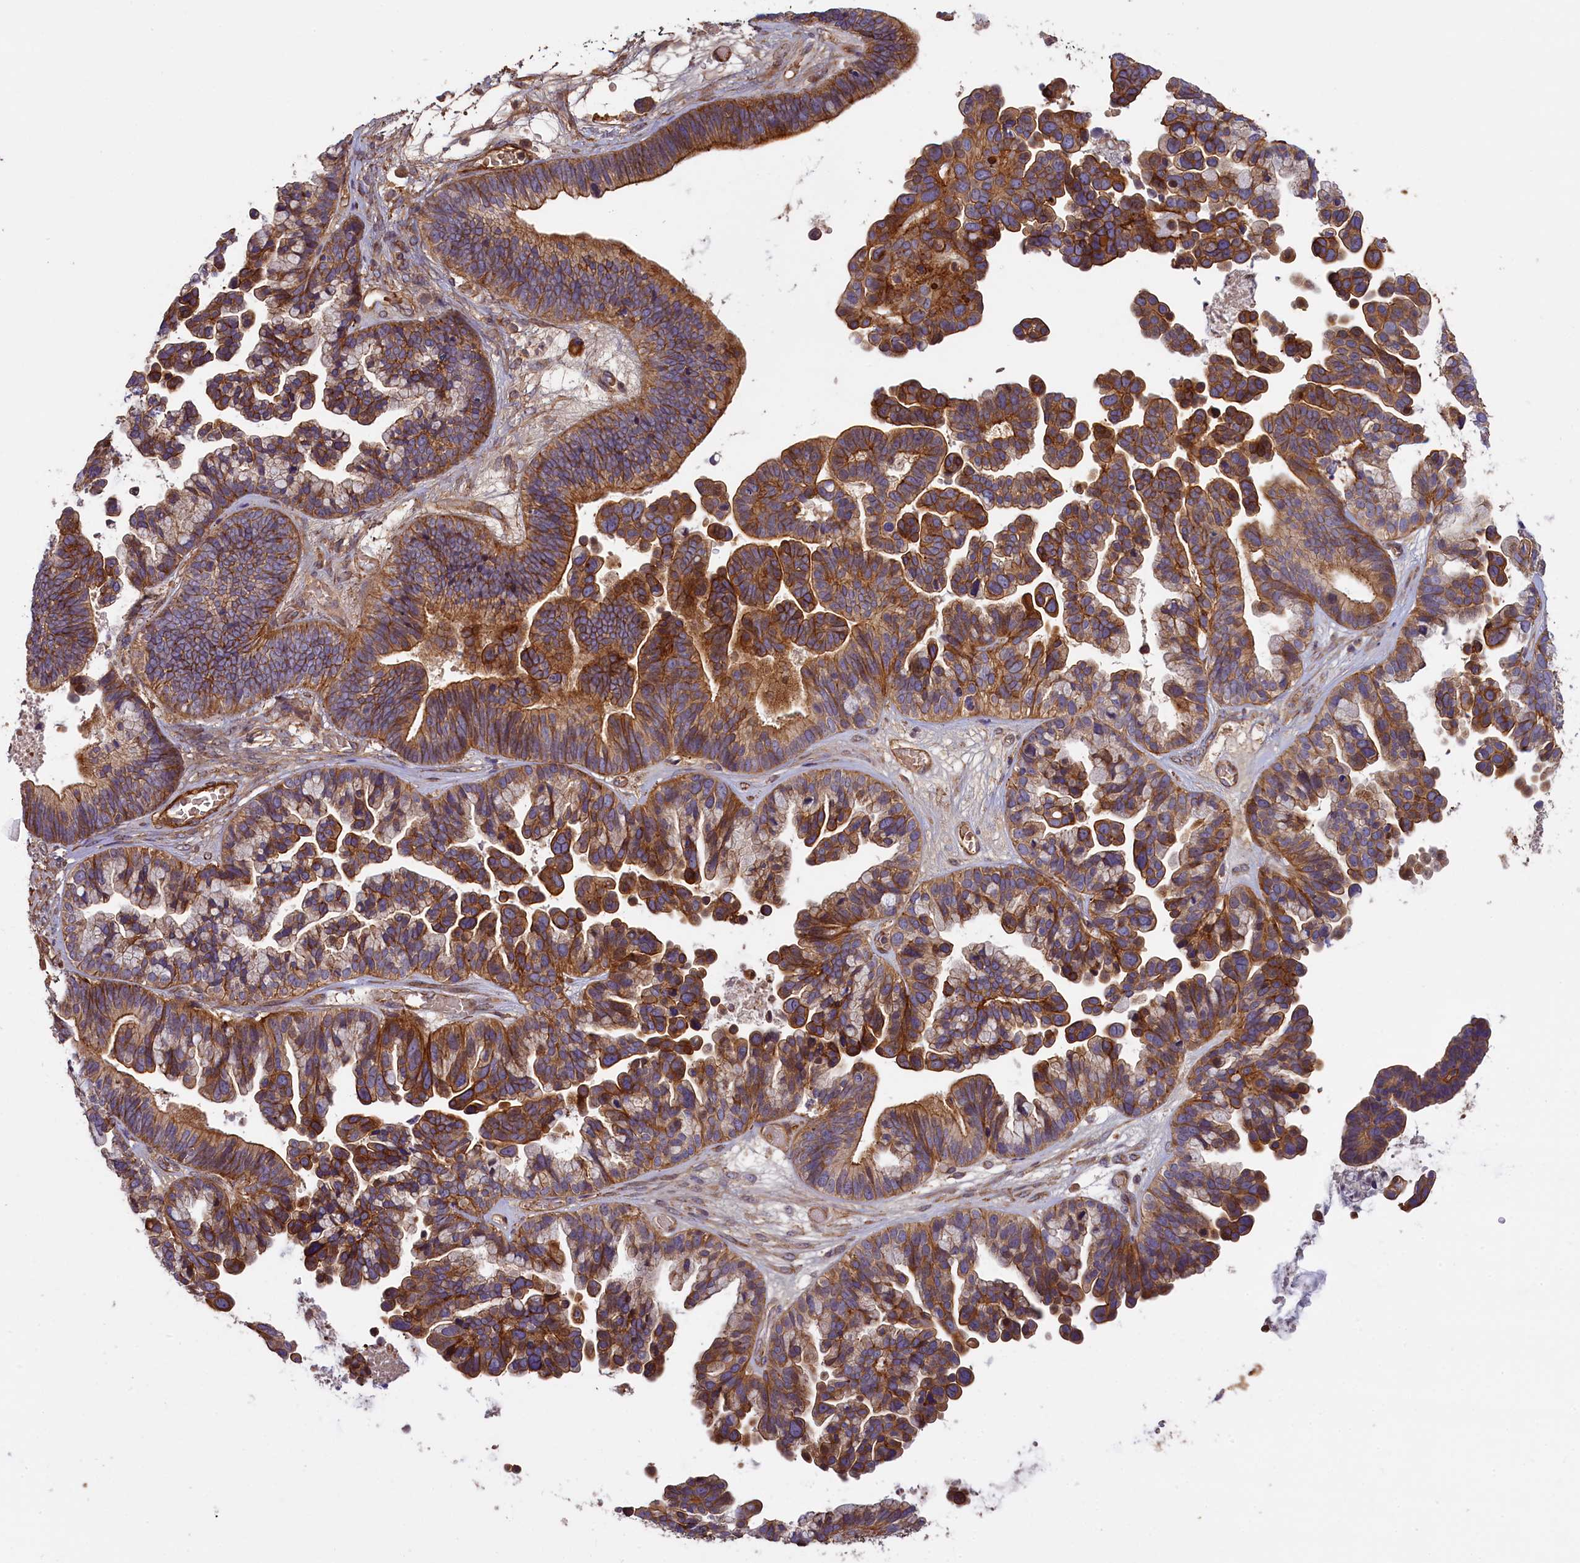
{"staining": {"intensity": "moderate", "quantity": ">75%", "location": "cytoplasmic/membranous"}, "tissue": "ovarian cancer", "cell_type": "Tumor cells", "image_type": "cancer", "snomed": [{"axis": "morphology", "description": "Cystadenocarcinoma, serous, NOS"}, {"axis": "topography", "description": "Ovary"}], "caption": "Ovarian serous cystadenocarcinoma stained with a protein marker displays moderate staining in tumor cells.", "gene": "FUZ", "patient": {"sex": "female", "age": 56}}